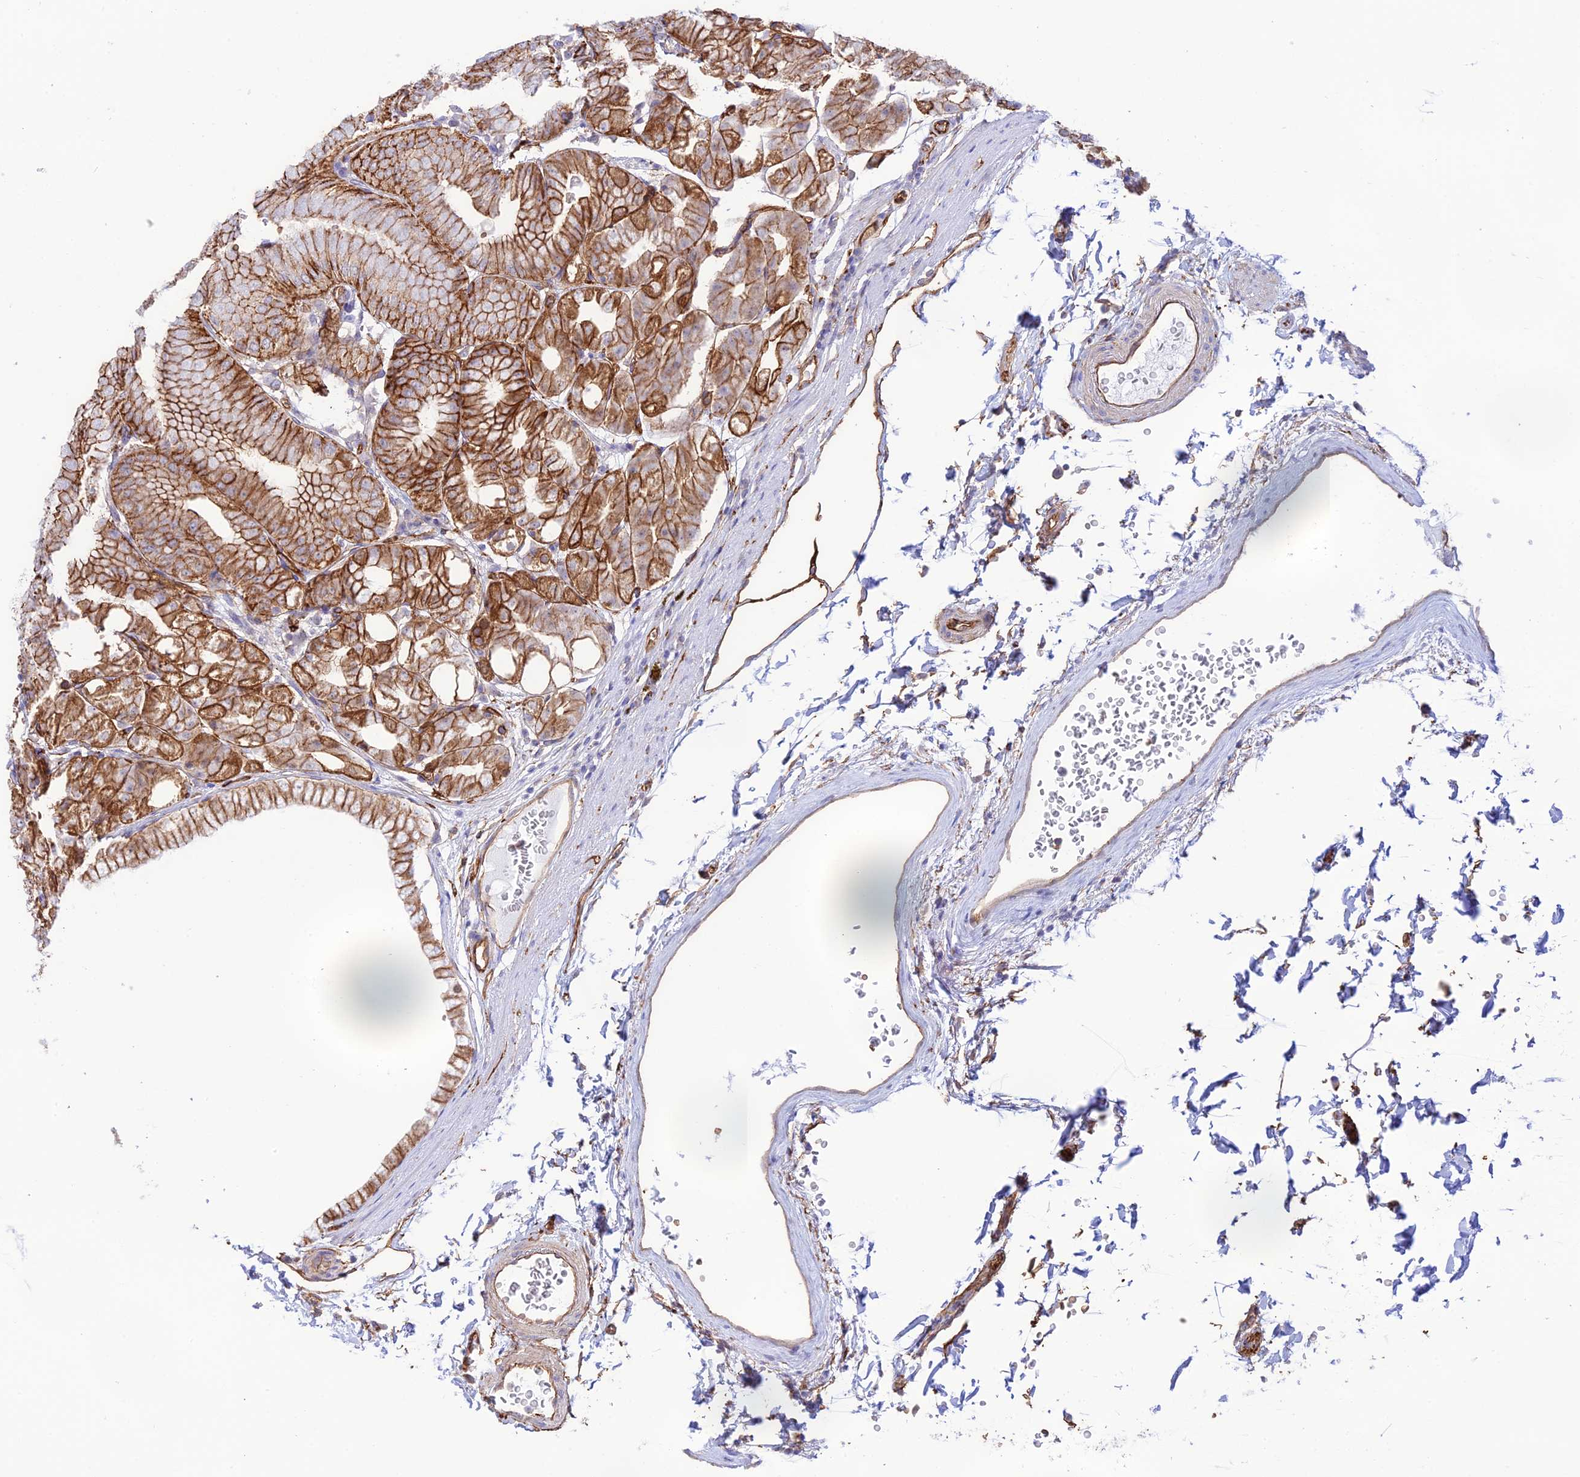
{"staining": {"intensity": "strong", "quantity": ">75%", "location": "cytoplasmic/membranous"}, "tissue": "stomach", "cell_type": "Glandular cells", "image_type": "normal", "snomed": [{"axis": "morphology", "description": "Normal tissue, NOS"}, {"axis": "topography", "description": "Stomach, lower"}], "caption": "The micrograph reveals staining of unremarkable stomach, revealing strong cytoplasmic/membranous protein positivity (brown color) within glandular cells.", "gene": "YPEL5", "patient": {"sex": "male", "age": 71}}